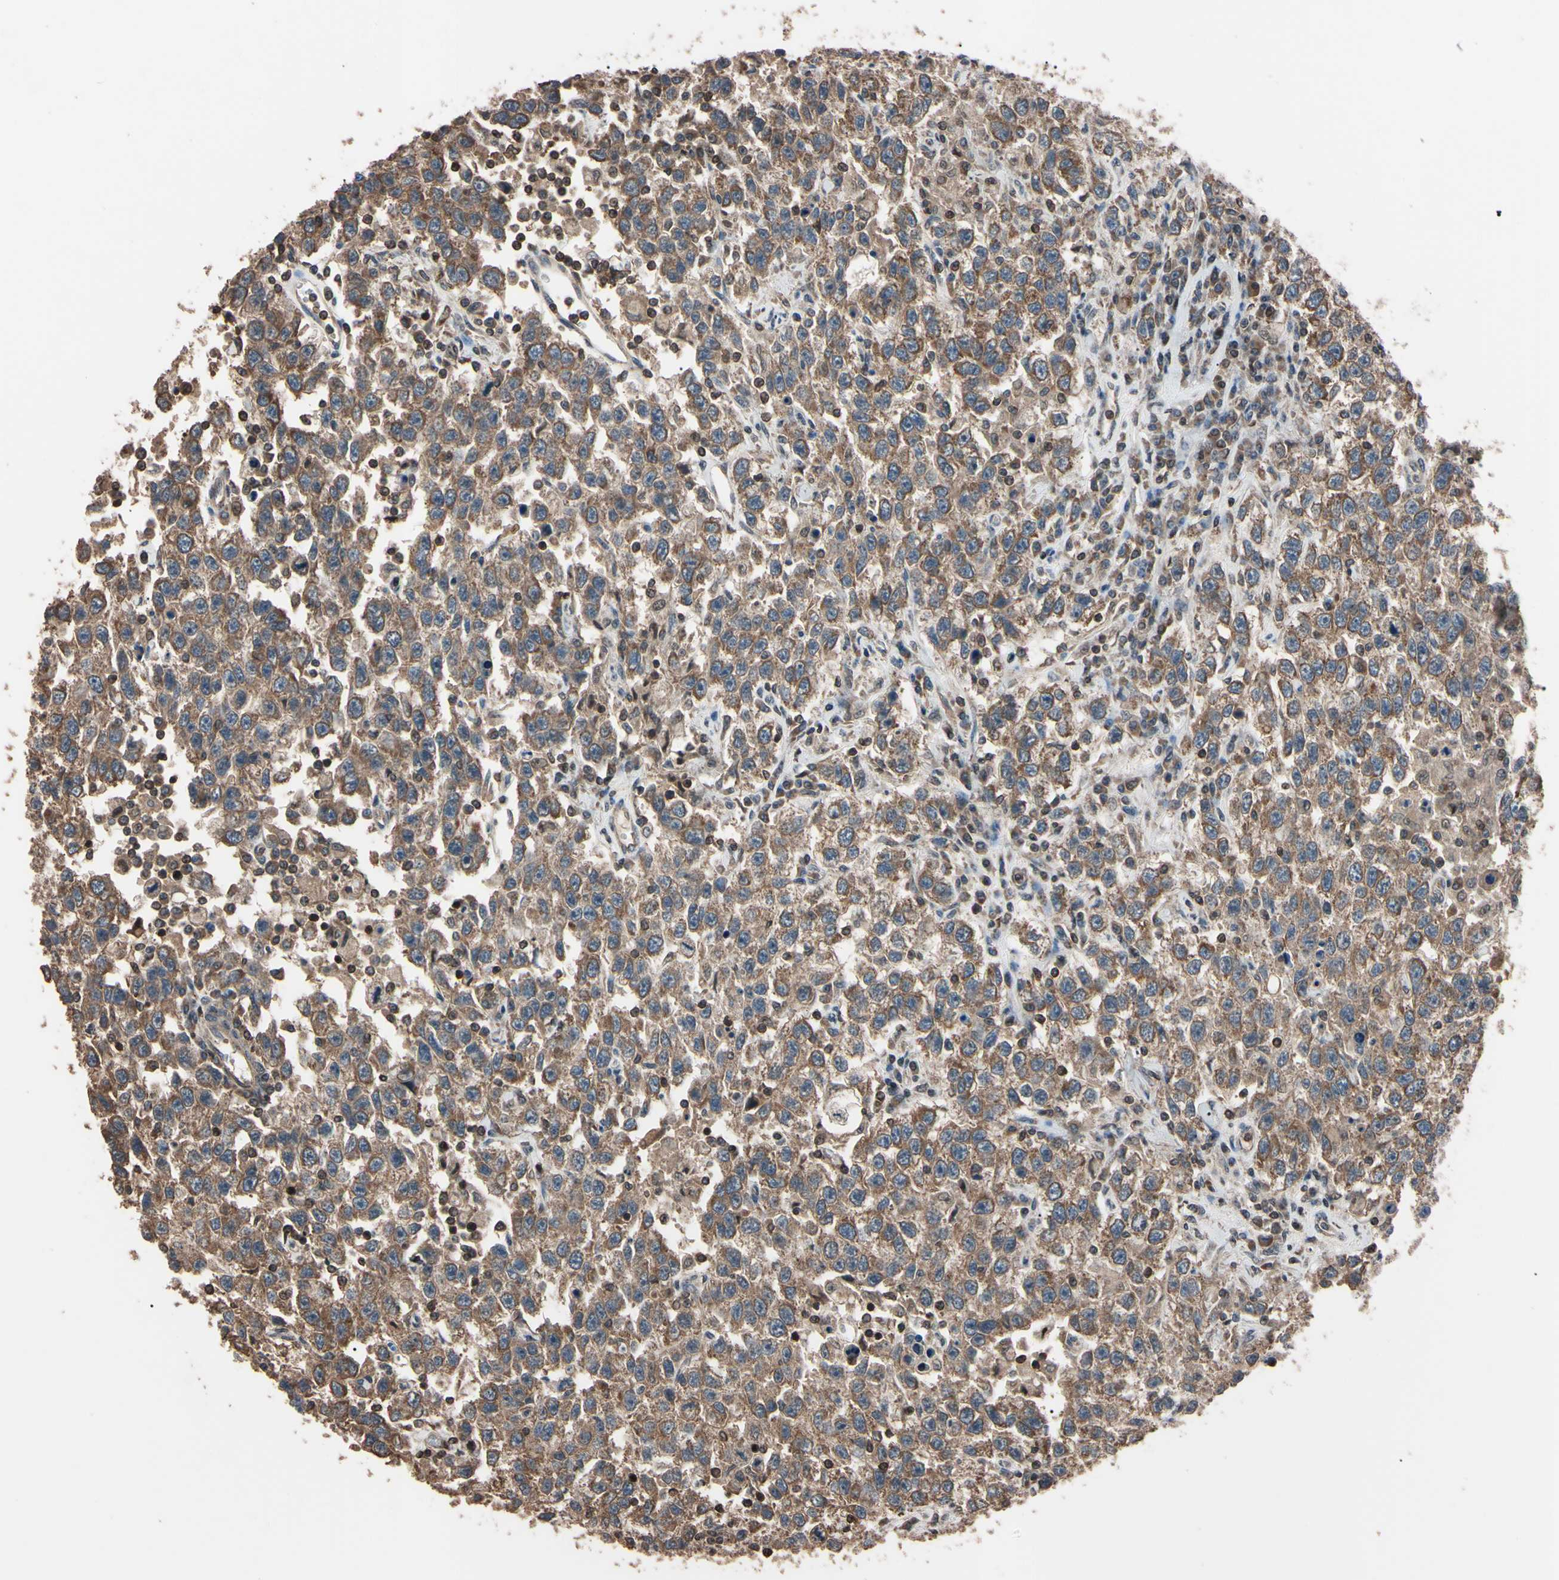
{"staining": {"intensity": "moderate", "quantity": "25%-75%", "location": "cytoplasmic/membranous"}, "tissue": "testis cancer", "cell_type": "Tumor cells", "image_type": "cancer", "snomed": [{"axis": "morphology", "description": "Seminoma, NOS"}, {"axis": "topography", "description": "Testis"}], "caption": "The histopathology image displays staining of seminoma (testis), revealing moderate cytoplasmic/membranous protein staining (brown color) within tumor cells.", "gene": "TNFRSF1A", "patient": {"sex": "male", "age": 41}}